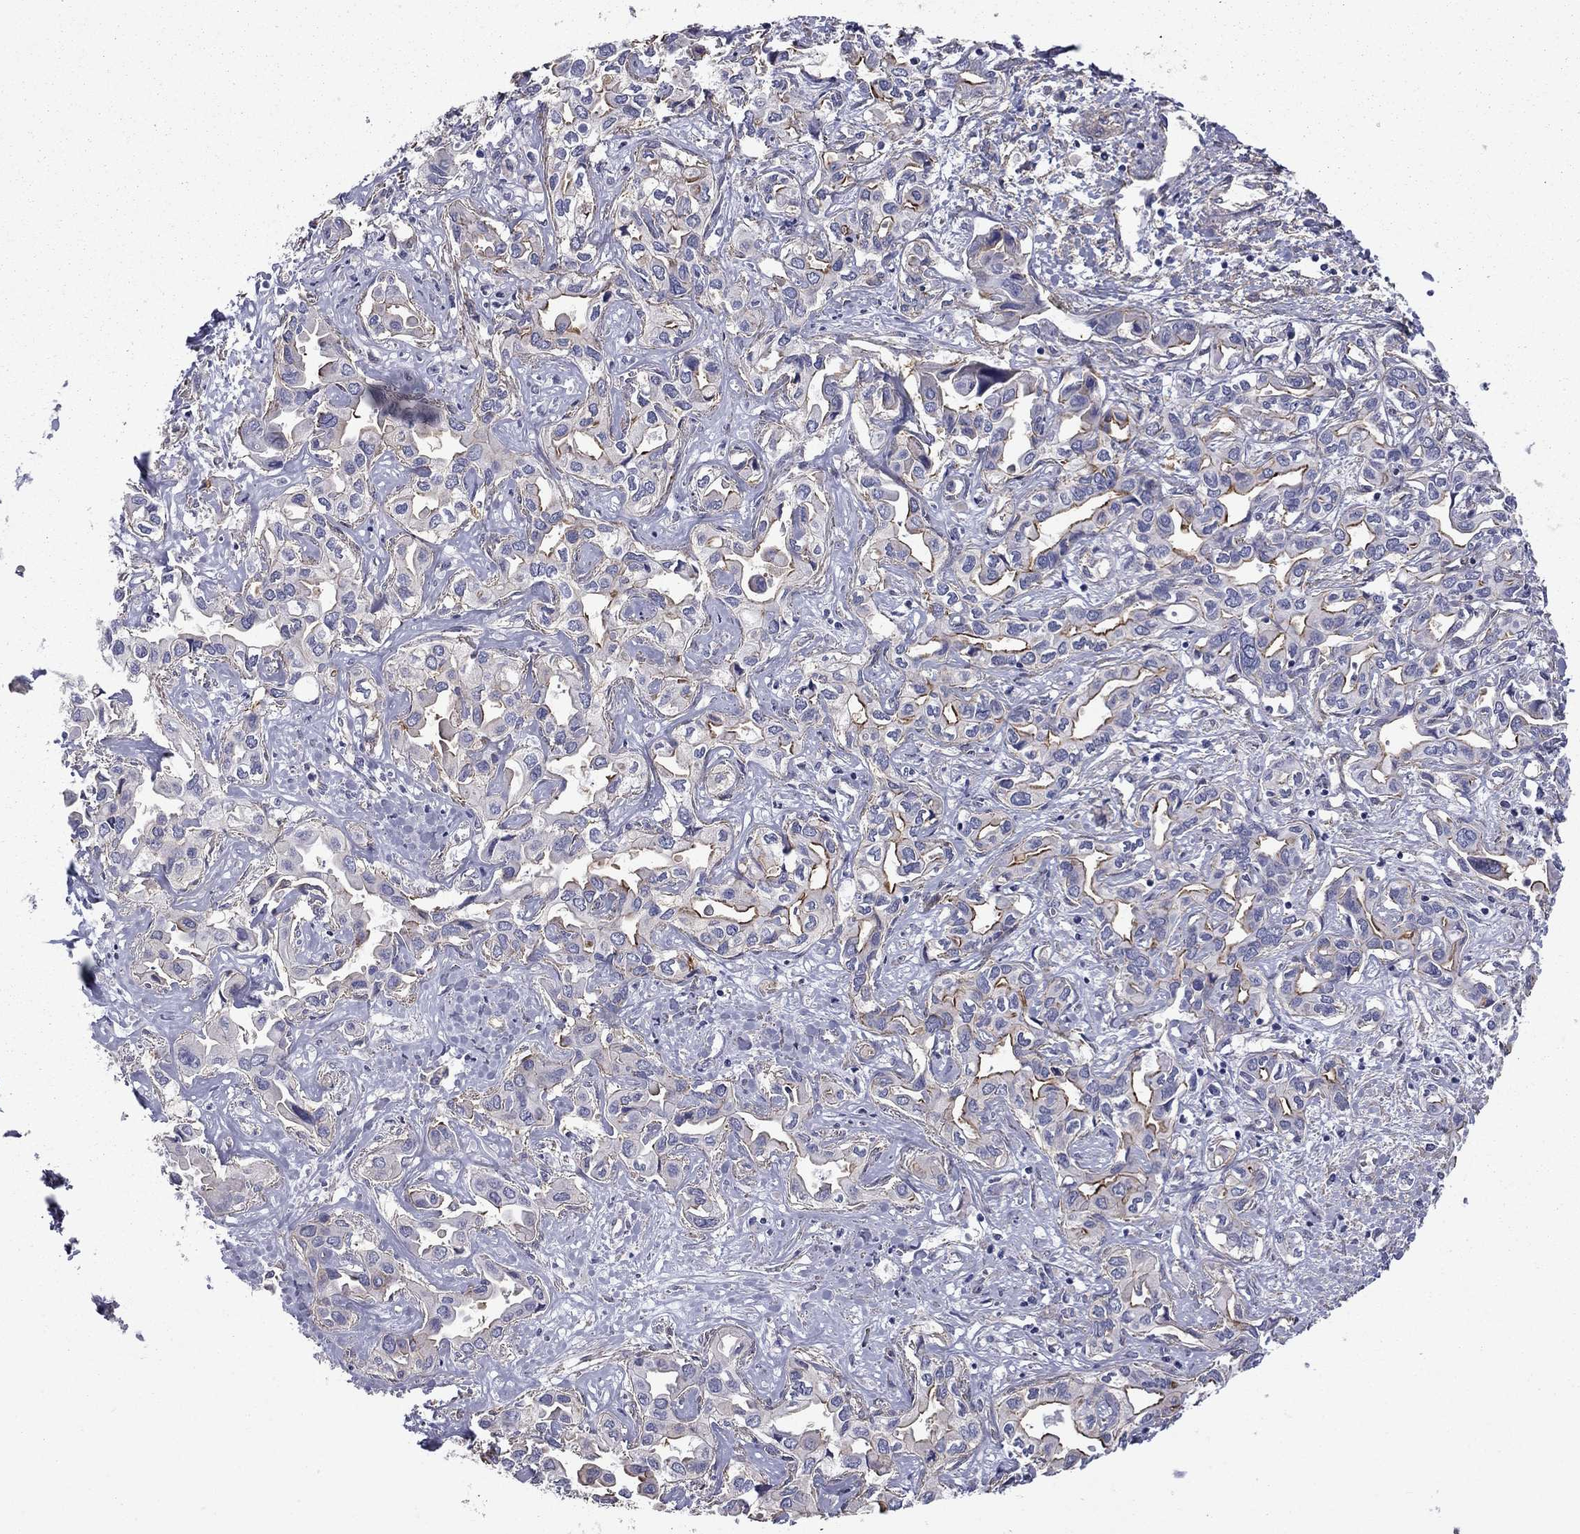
{"staining": {"intensity": "strong", "quantity": "<25%", "location": "cytoplasmic/membranous"}, "tissue": "liver cancer", "cell_type": "Tumor cells", "image_type": "cancer", "snomed": [{"axis": "morphology", "description": "Cholangiocarcinoma"}, {"axis": "topography", "description": "Liver"}], "caption": "Tumor cells show strong cytoplasmic/membranous positivity in about <25% of cells in liver cancer (cholangiocarcinoma).", "gene": "TCHH", "patient": {"sex": "female", "age": 64}}